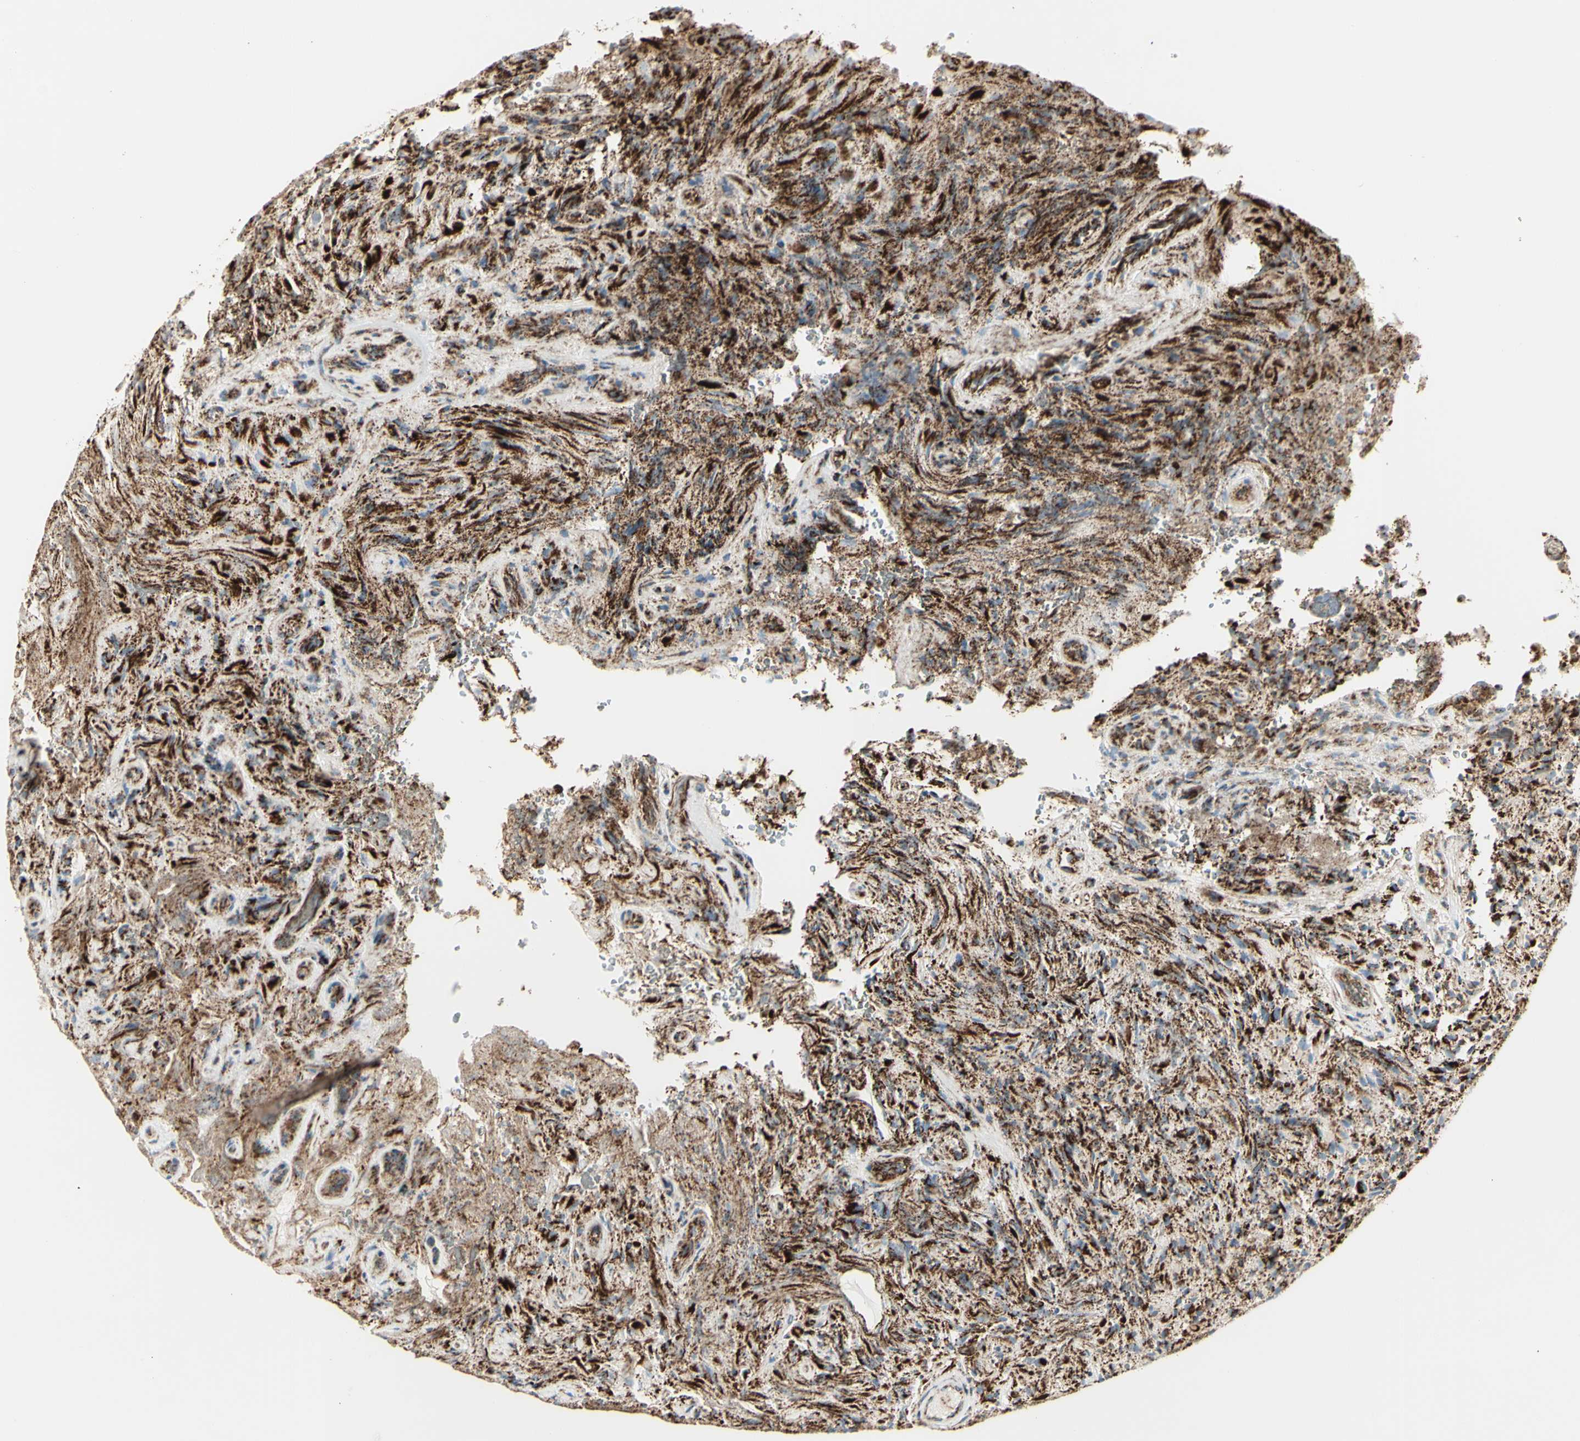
{"staining": {"intensity": "strong", "quantity": "25%-75%", "location": "cytoplasmic/membranous"}, "tissue": "glioma", "cell_type": "Tumor cells", "image_type": "cancer", "snomed": [{"axis": "morphology", "description": "Glioma, malignant, High grade"}, {"axis": "topography", "description": "Brain"}], "caption": "IHC staining of glioma, which shows high levels of strong cytoplasmic/membranous expression in about 25%-75% of tumor cells indicating strong cytoplasmic/membranous protein staining. The staining was performed using DAB (3,3'-diaminobenzidine) (brown) for protein detection and nuclei were counterstained in hematoxylin (blue).", "gene": "LETM1", "patient": {"sex": "male", "age": 71}}